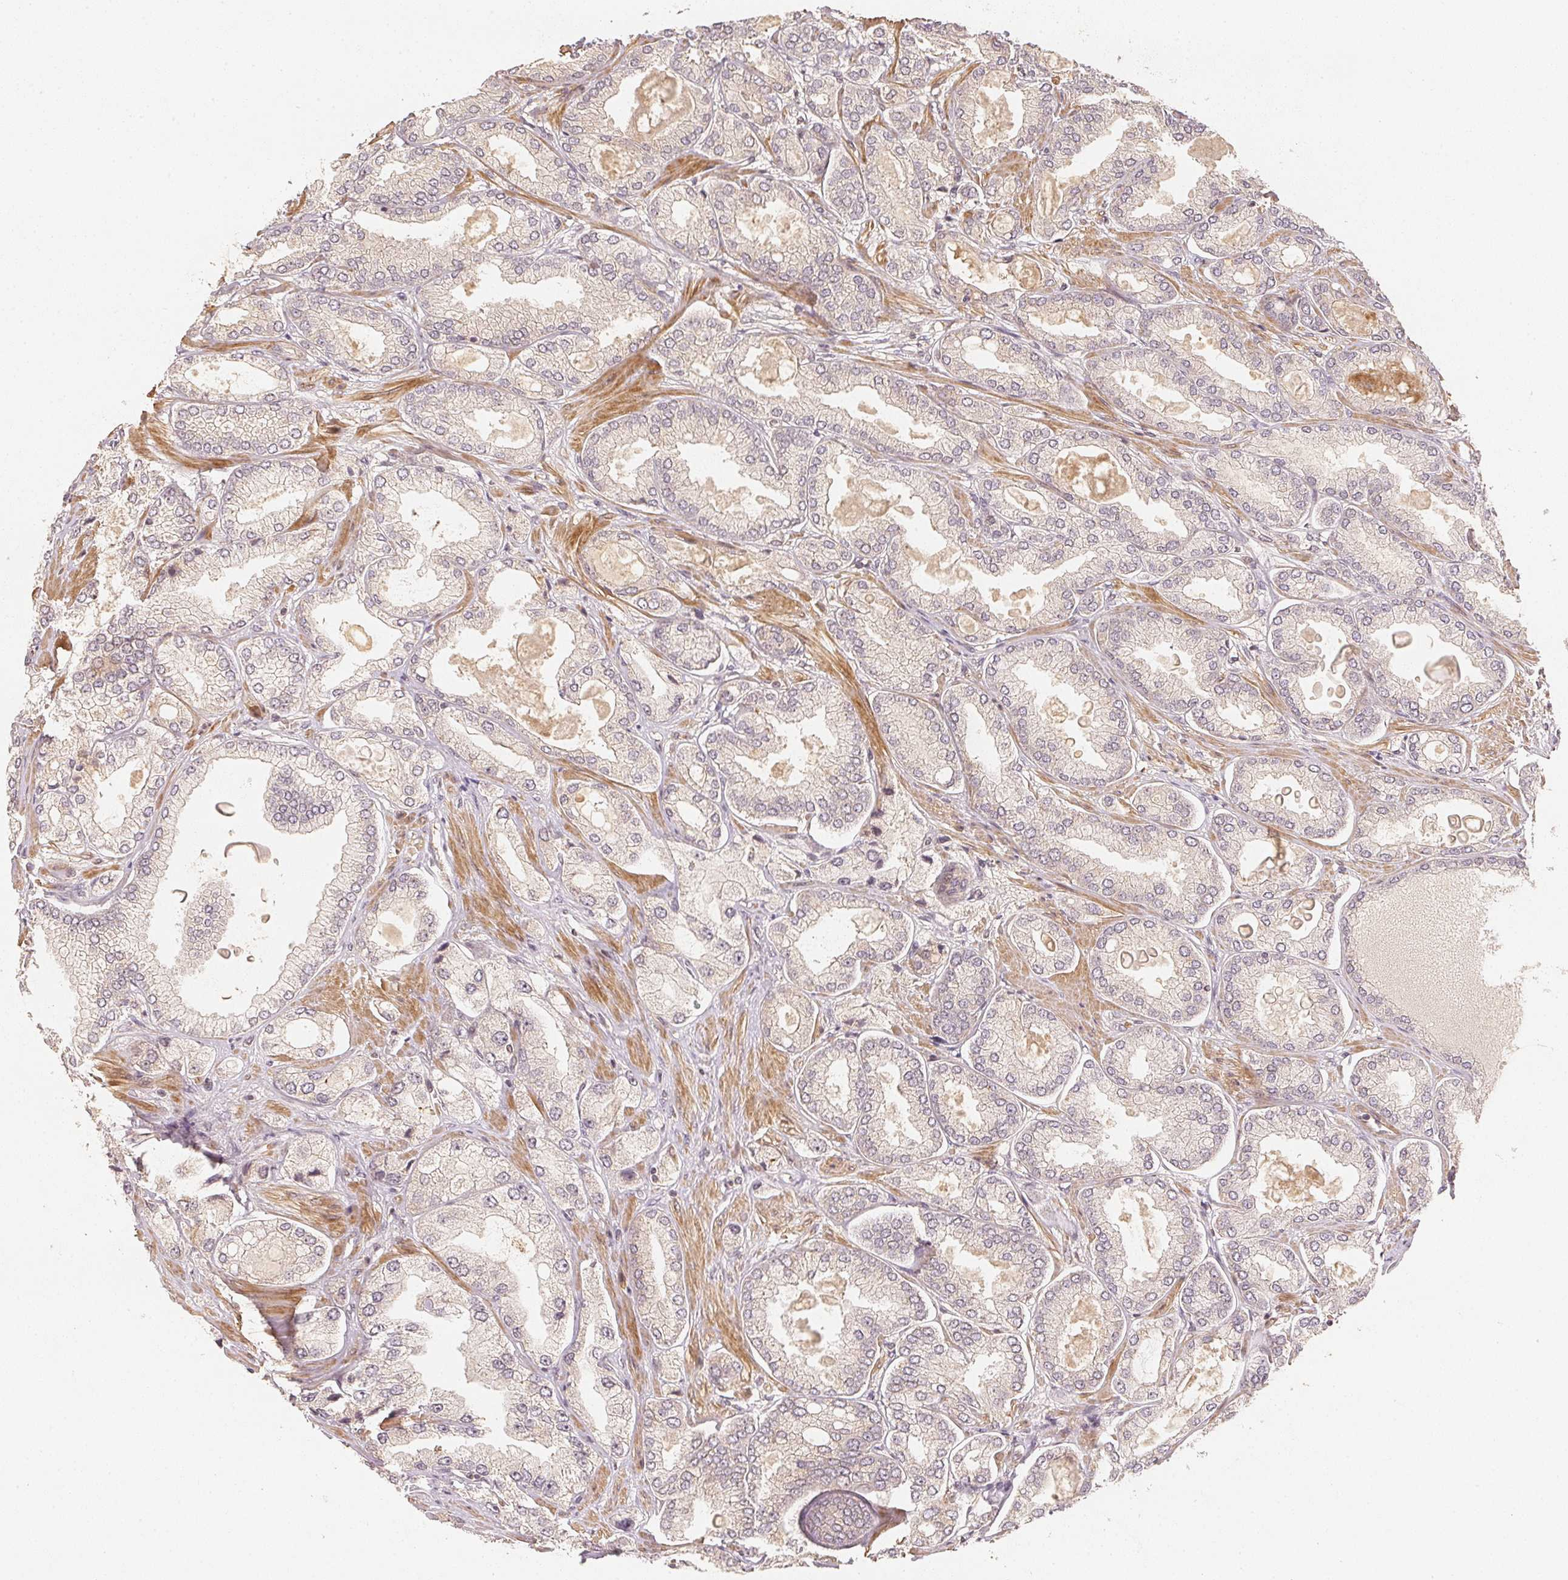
{"staining": {"intensity": "negative", "quantity": "none", "location": "none"}, "tissue": "prostate cancer", "cell_type": "Tumor cells", "image_type": "cancer", "snomed": [{"axis": "morphology", "description": "Adenocarcinoma, High grade"}, {"axis": "topography", "description": "Prostate"}], "caption": "DAB immunohistochemical staining of prostate cancer (high-grade adenocarcinoma) shows no significant expression in tumor cells.", "gene": "SERPINE1", "patient": {"sex": "male", "age": 68}}